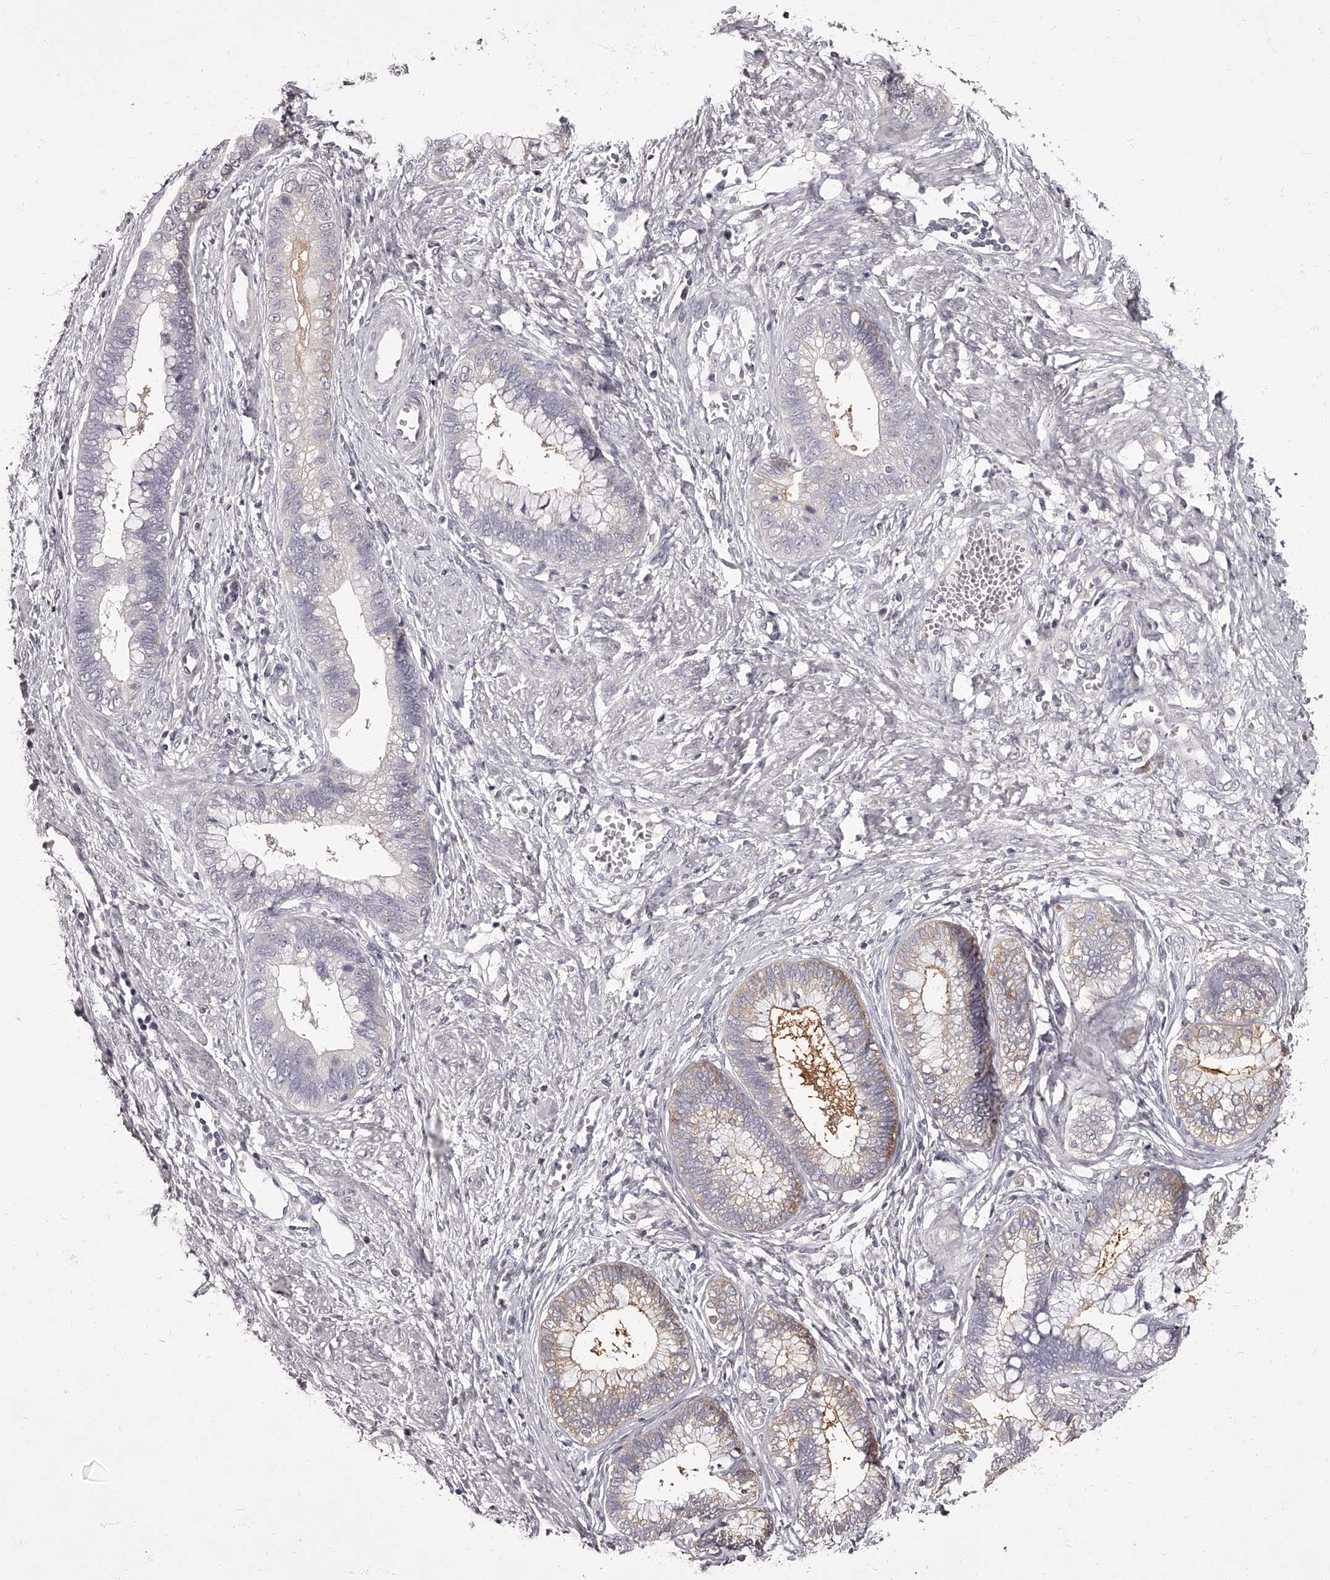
{"staining": {"intensity": "weak", "quantity": "<25%", "location": "cytoplasmic/membranous"}, "tissue": "cervical cancer", "cell_type": "Tumor cells", "image_type": "cancer", "snomed": [{"axis": "morphology", "description": "Adenocarcinoma, NOS"}, {"axis": "topography", "description": "Cervix"}], "caption": "Protein analysis of cervical adenocarcinoma shows no significant expression in tumor cells. The staining is performed using DAB (3,3'-diaminobenzidine) brown chromogen with nuclei counter-stained in using hematoxylin.", "gene": "APEH", "patient": {"sex": "female", "age": 44}}